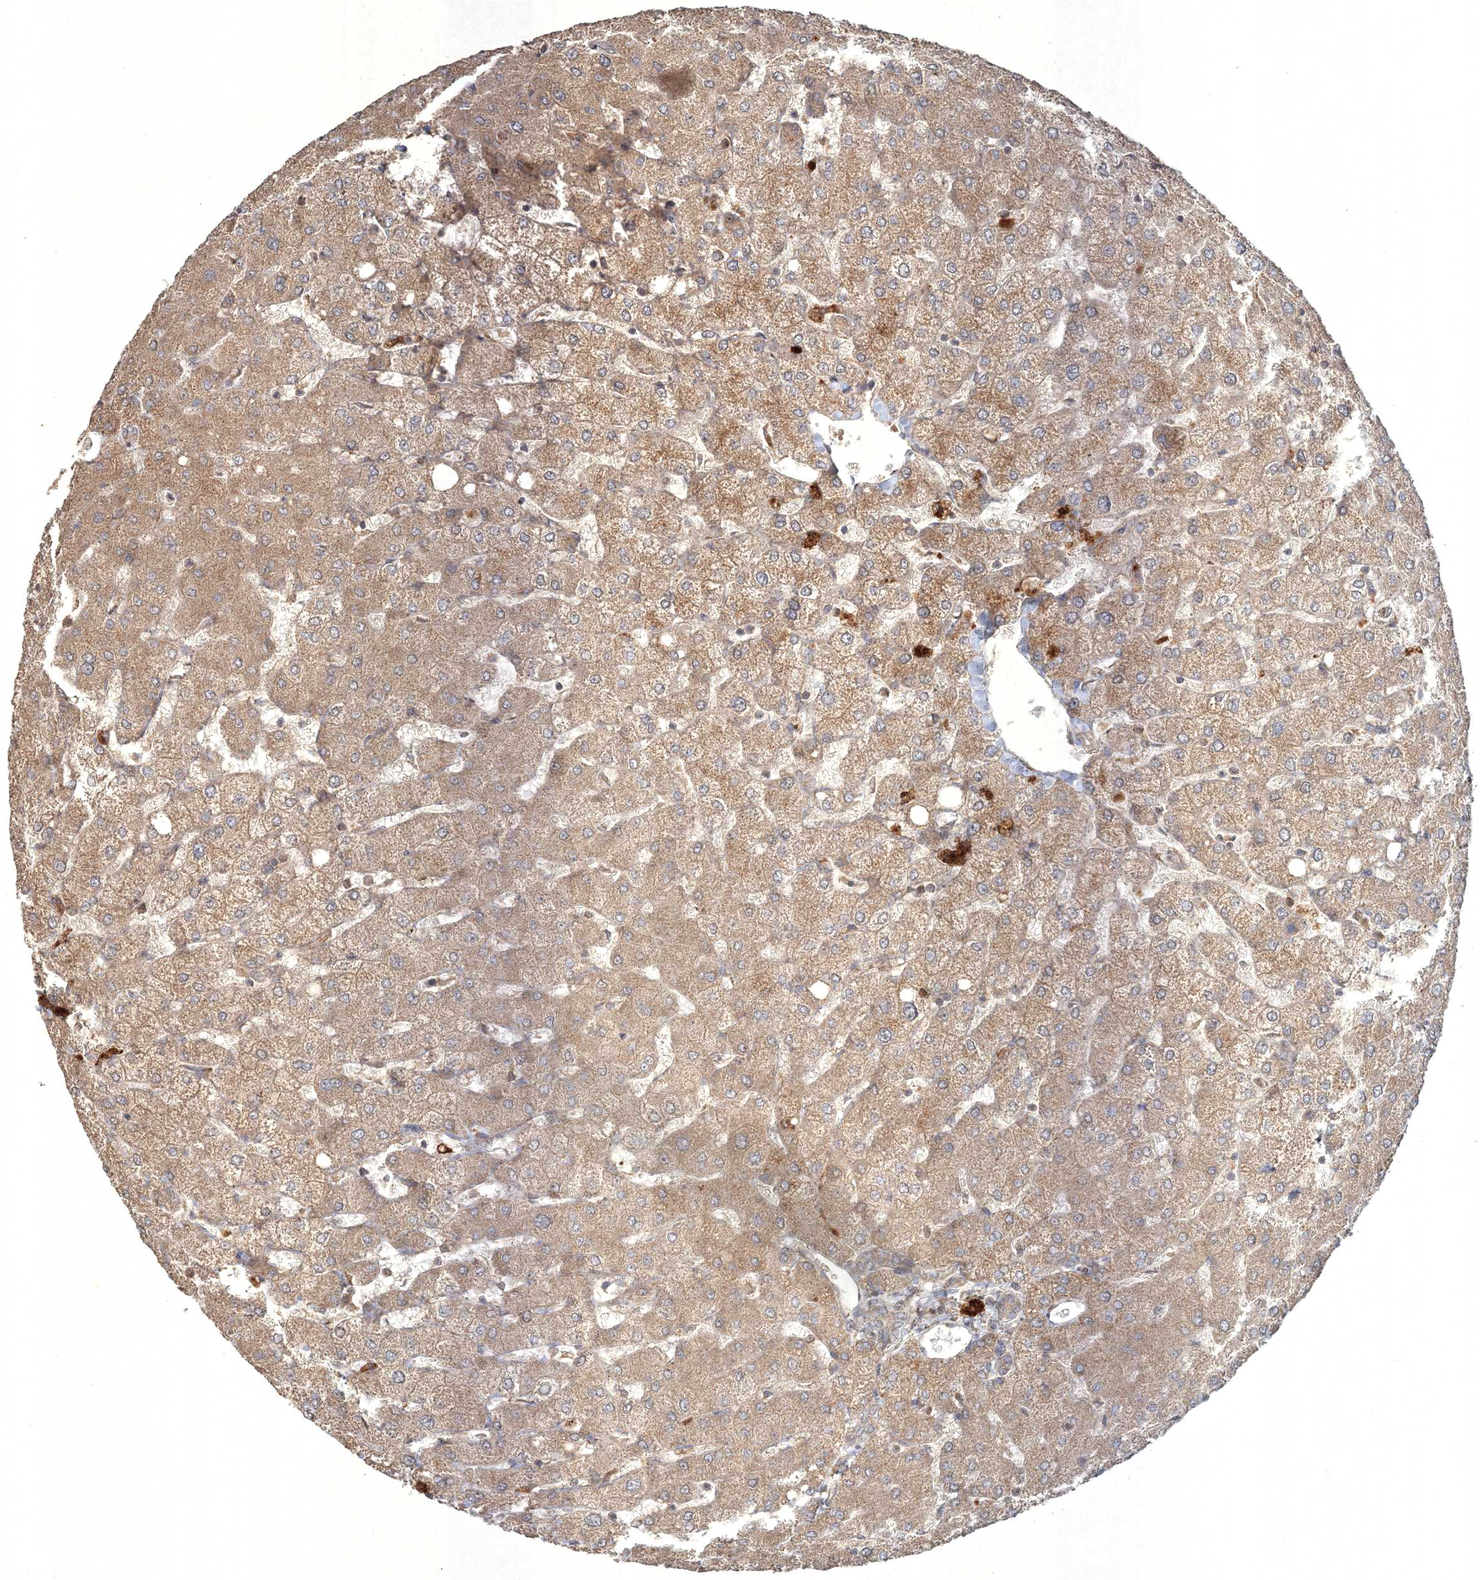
{"staining": {"intensity": "negative", "quantity": "none", "location": "none"}, "tissue": "liver", "cell_type": "Cholangiocytes", "image_type": "normal", "snomed": [{"axis": "morphology", "description": "Normal tissue, NOS"}, {"axis": "topography", "description": "Liver"}], "caption": "Cholangiocytes show no significant positivity in unremarkable liver. (DAB immunohistochemistry visualized using brightfield microscopy, high magnification).", "gene": "SPRY1", "patient": {"sex": "female", "age": 54}}